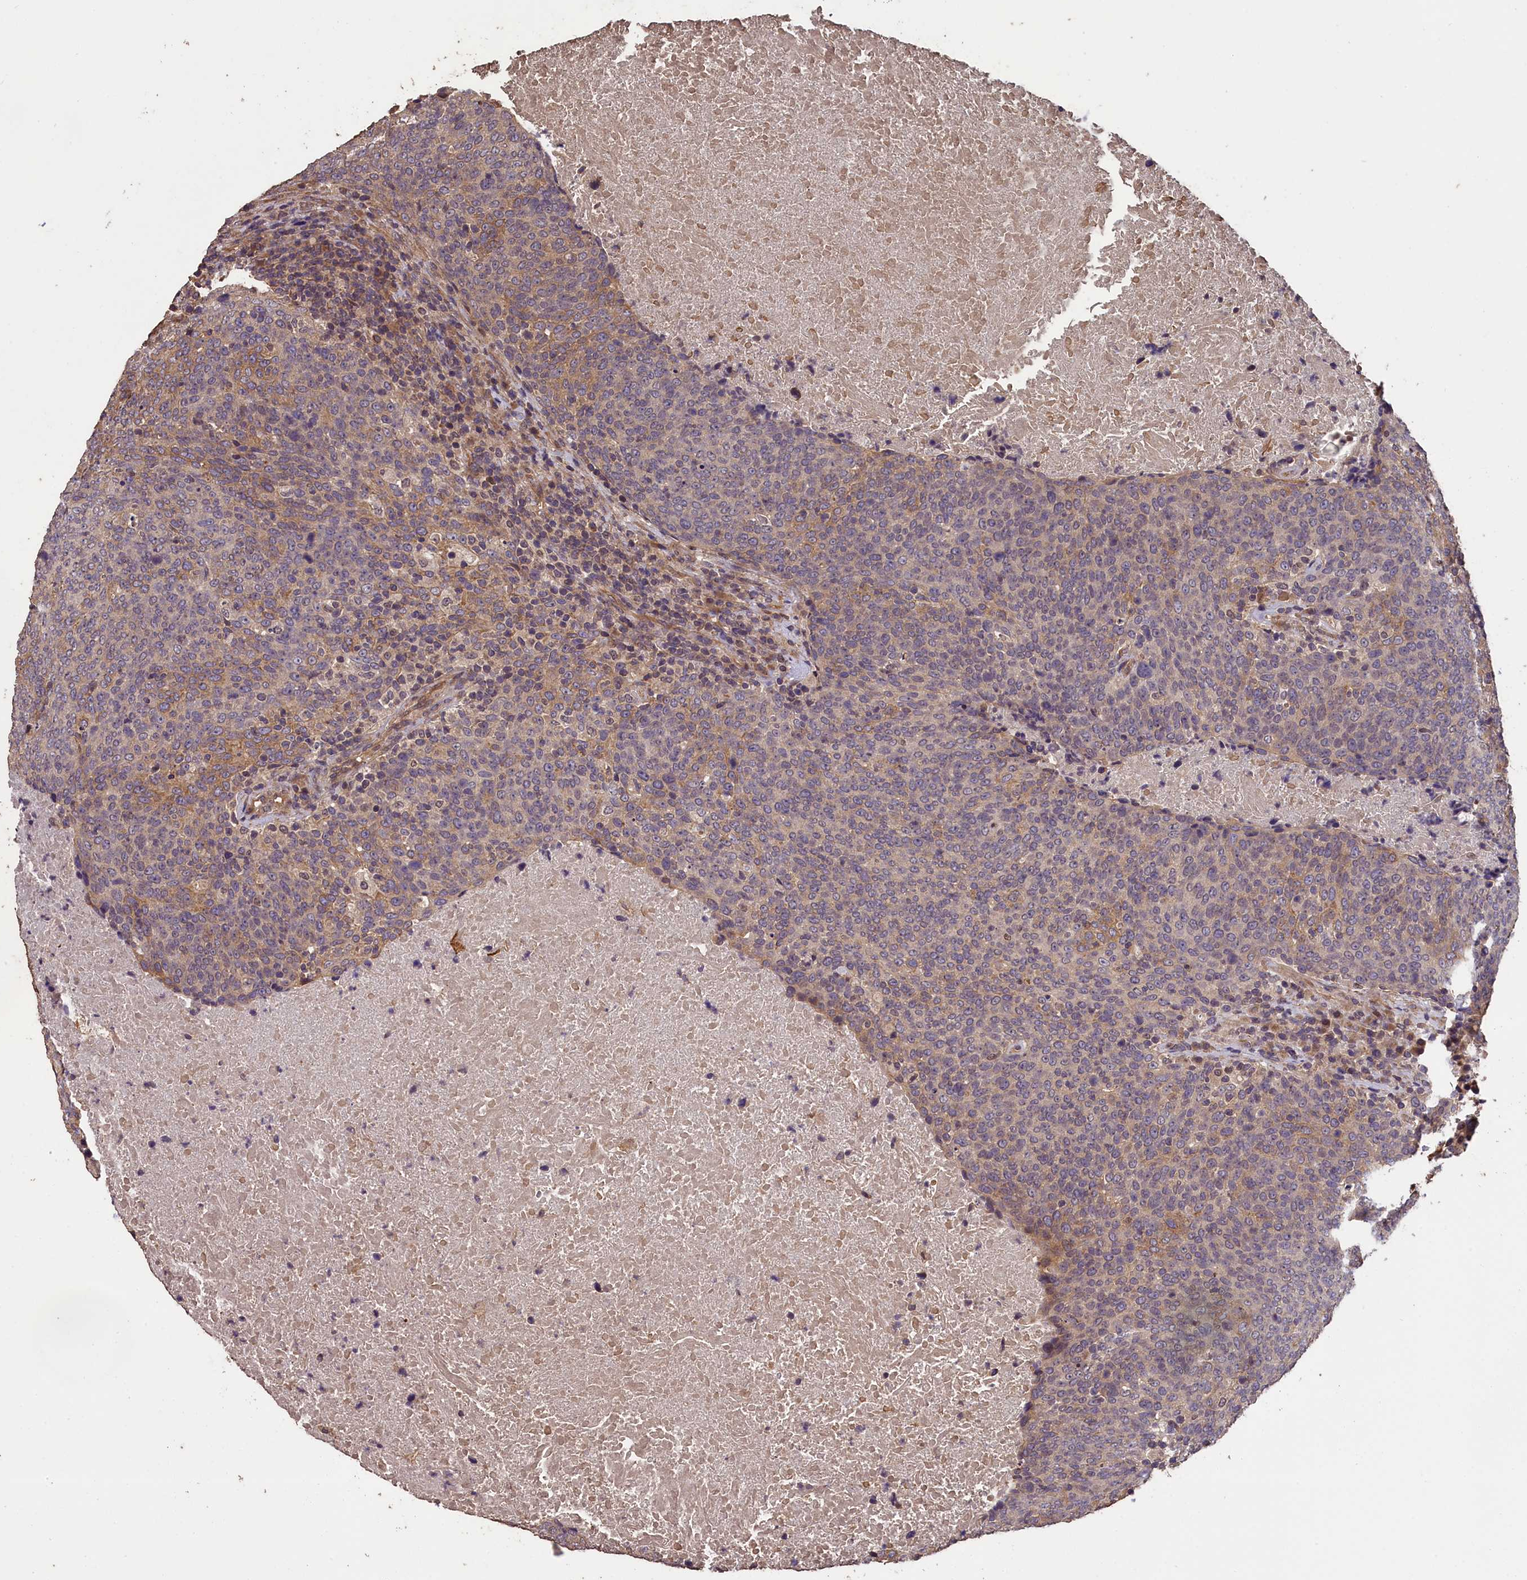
{"staining": {"intensity": "weak", "quantity": "<25%", "location": "cytoplasmic/membranous"}, "tissue": "head and neck cancer", "cell_type": "Tumor cells", "image_type": "cancer", "snomed": [{"axis": "morphology", "description": "Squamous cell carcinoma, NOS"}, {"axis": "morphology", "description": "Squamous cell carcinoma, metastatic, NOS"}, {"axis": "topography", "description": "Lymph node"}, {"axis": "topography", "description": "Head-Neck"}], "caption": "This is a image of immunohistochemistry staining of squamous cell carcinoma (head and neck), which shows no staining in tumor cells.", "gene": "CHD9", "patient": {"sex": "male", "age": 62}}